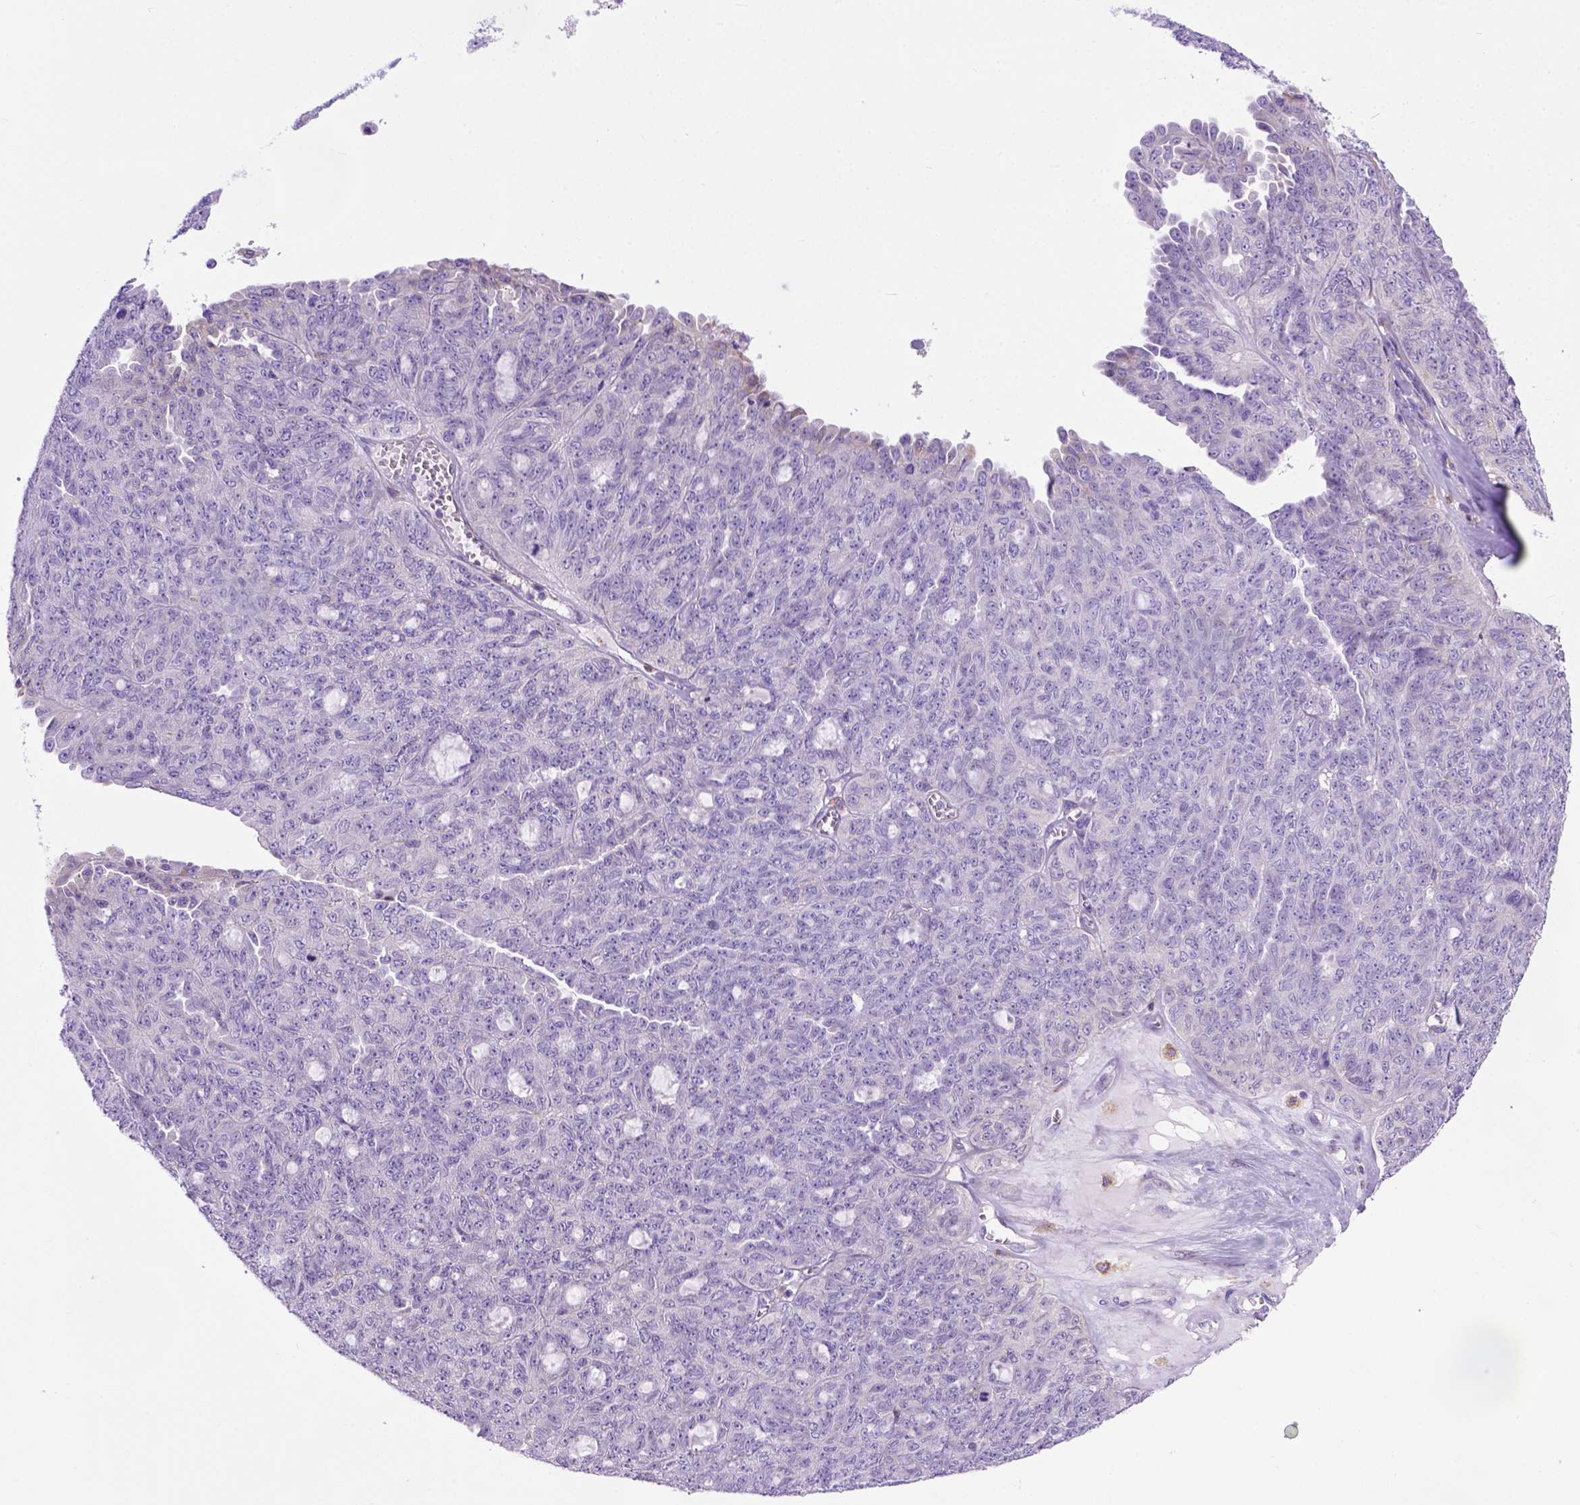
{"staining": {"intensity": "negative", "quantity": "none", "location": "none"}, "tissue": "ovarian cancer", "cell_type": "Tumor cells", "image_type": "cancer", "snomed": [{"axis": "morphology", "description": "Cystadenocarcinoma, serous, NOS"}, {"axis": "topography", "description": "Ovary"}], "caption": "Tumor cells are negative for brown protein staining in ovarian cancer.", "gene": "PLK4", "patient": {"sex": "female", "age": 71}}